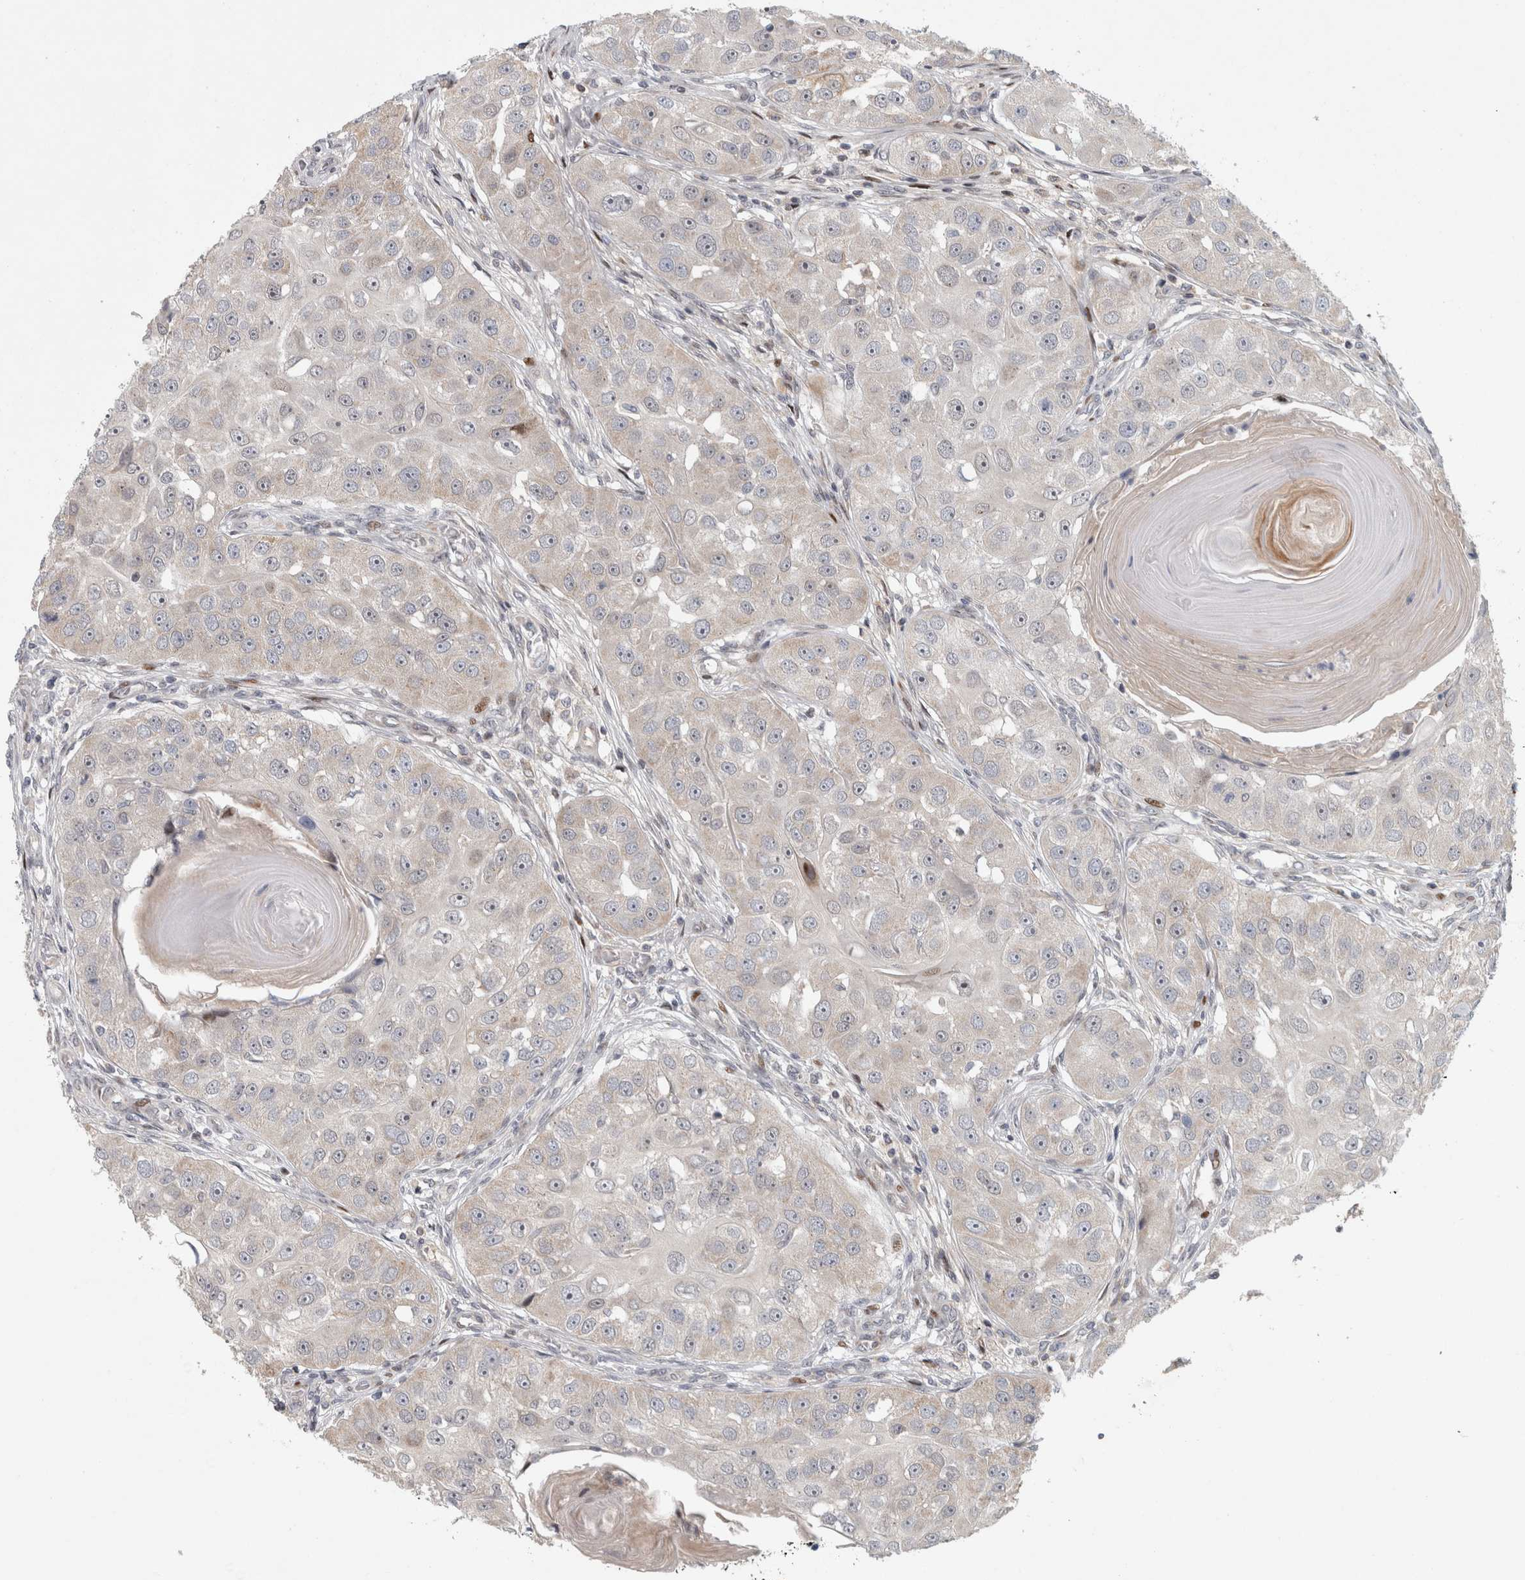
{"staining": {"intensity": "weak", "quantity": "<25%", "location": "nuclear"}, "tissue": "head and neck cancer", "cell_type": "Tumor cells", "image_type": "cancer", "snomed": [{"axis": "morphology", "description": "Normal tissue, NOS"}, {"axis": "morphology", "description": "Squamous cell carcinoma, NOS"}, {"axis": "topography", "description": "Skeletal muscle"}, {"axis": "topography", "description": "Head-Neck"}], "caption": "Human squamous cell carcinoma (head and neck) stained for a protein using immunohistochemistry (IHC) demonstrates no staining in tumor cells.", "gene": "RBM48", "patient": {"sex": "male", "age": 51}}